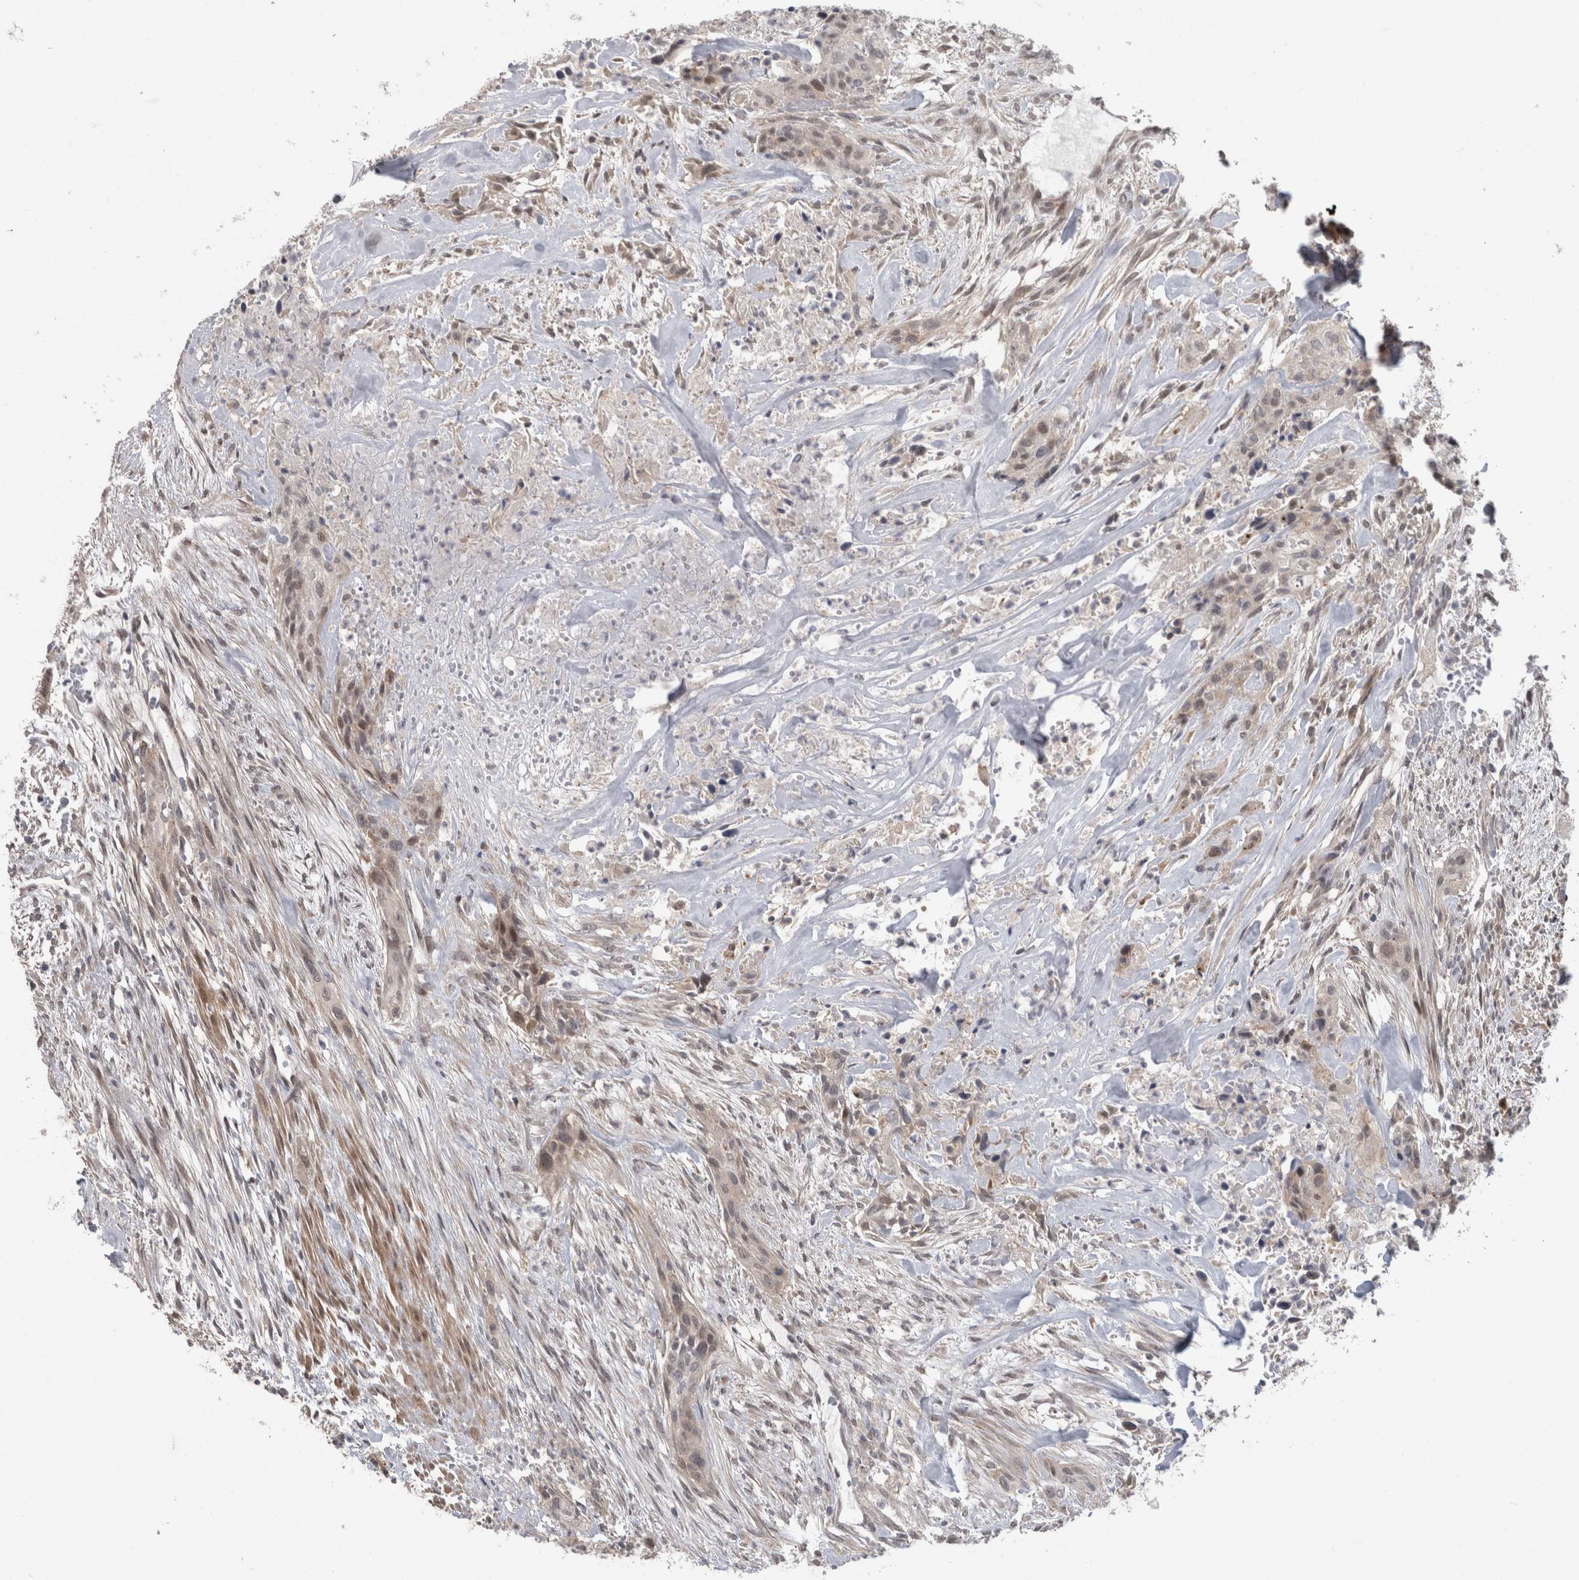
{"staining": {"intensity": "weak", "quantity": "<25%", "location": "cytoplasmic/membranous,nuclear"}, "tissue": "urothelial cancer", "cell_type": "Tumor cells", "image_type": "cancer", "snomed": [{"axis": "morphology", "description": "Urothelial carcinoma, High grade"}, {"axis": "topography", "description": "Urinary bladder"}], "caption": "Tumor cells show no significant protein expression in urothelial cancer.", "gene": "MTBP", "patient": {"sex": "male", "age": 35}}